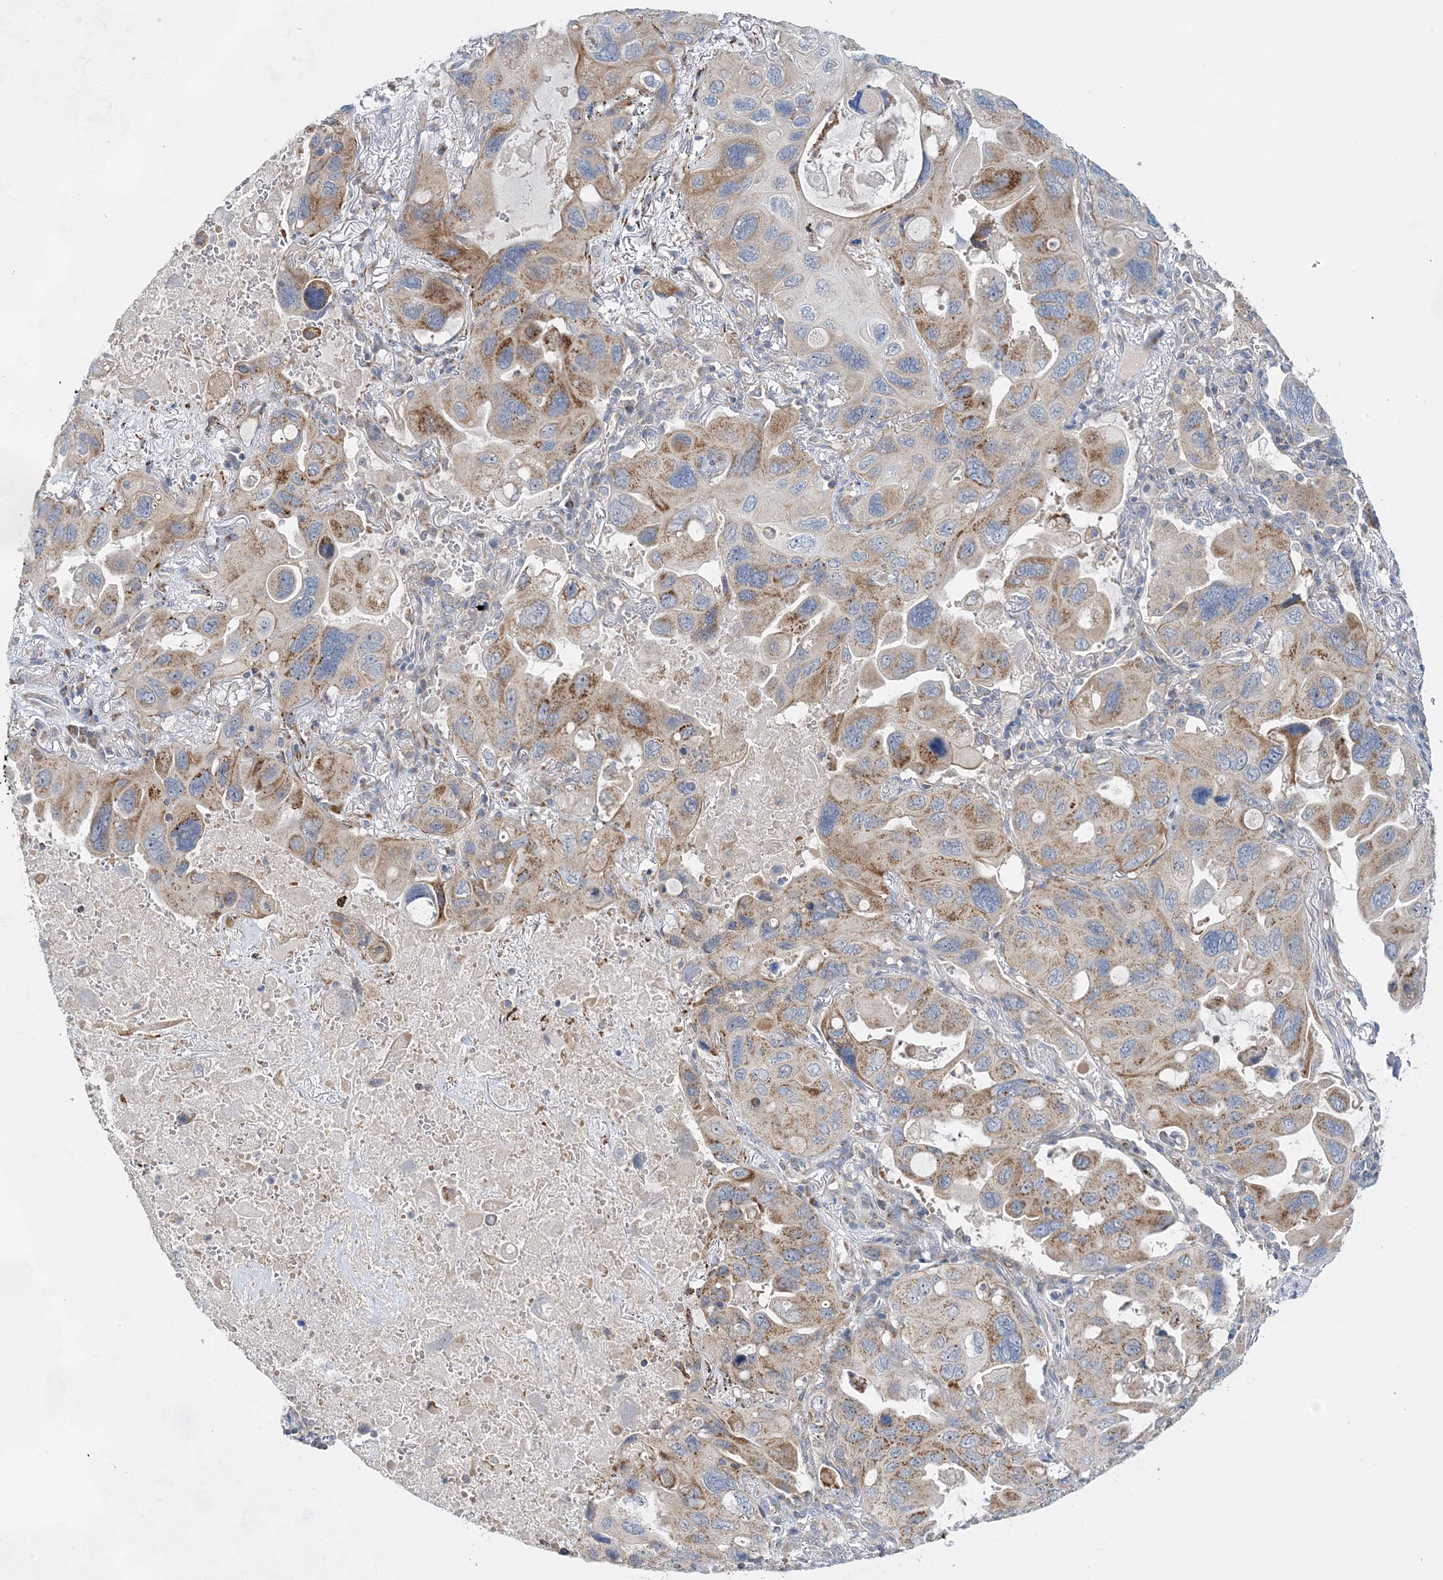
{"staining": {"intensity": "moderate", "quantity": "25%-75%", "location": "cytoplasmic/membranous"}, "tissue": "lung cancer", "cell_type": "Tumor cells", "image_type": "cancer", "snomed": [{"axis": "morphology", "description": "Squamous cell carcinoma, NOS"}, {"axis": "topography", "description": "Lung"}], "caption": "An image of human lung cancer (squamous cell carcinoma) stained for a protein displays moderate cytoplasmic/membranous brown staining in tumor cells. (DAB (3,3'-diaminobenzidine) = brown stain, brightfield microscopy at high magnification).", "gene": "TRAPPC13", "patient": {"sex": "female", "age": 73}}